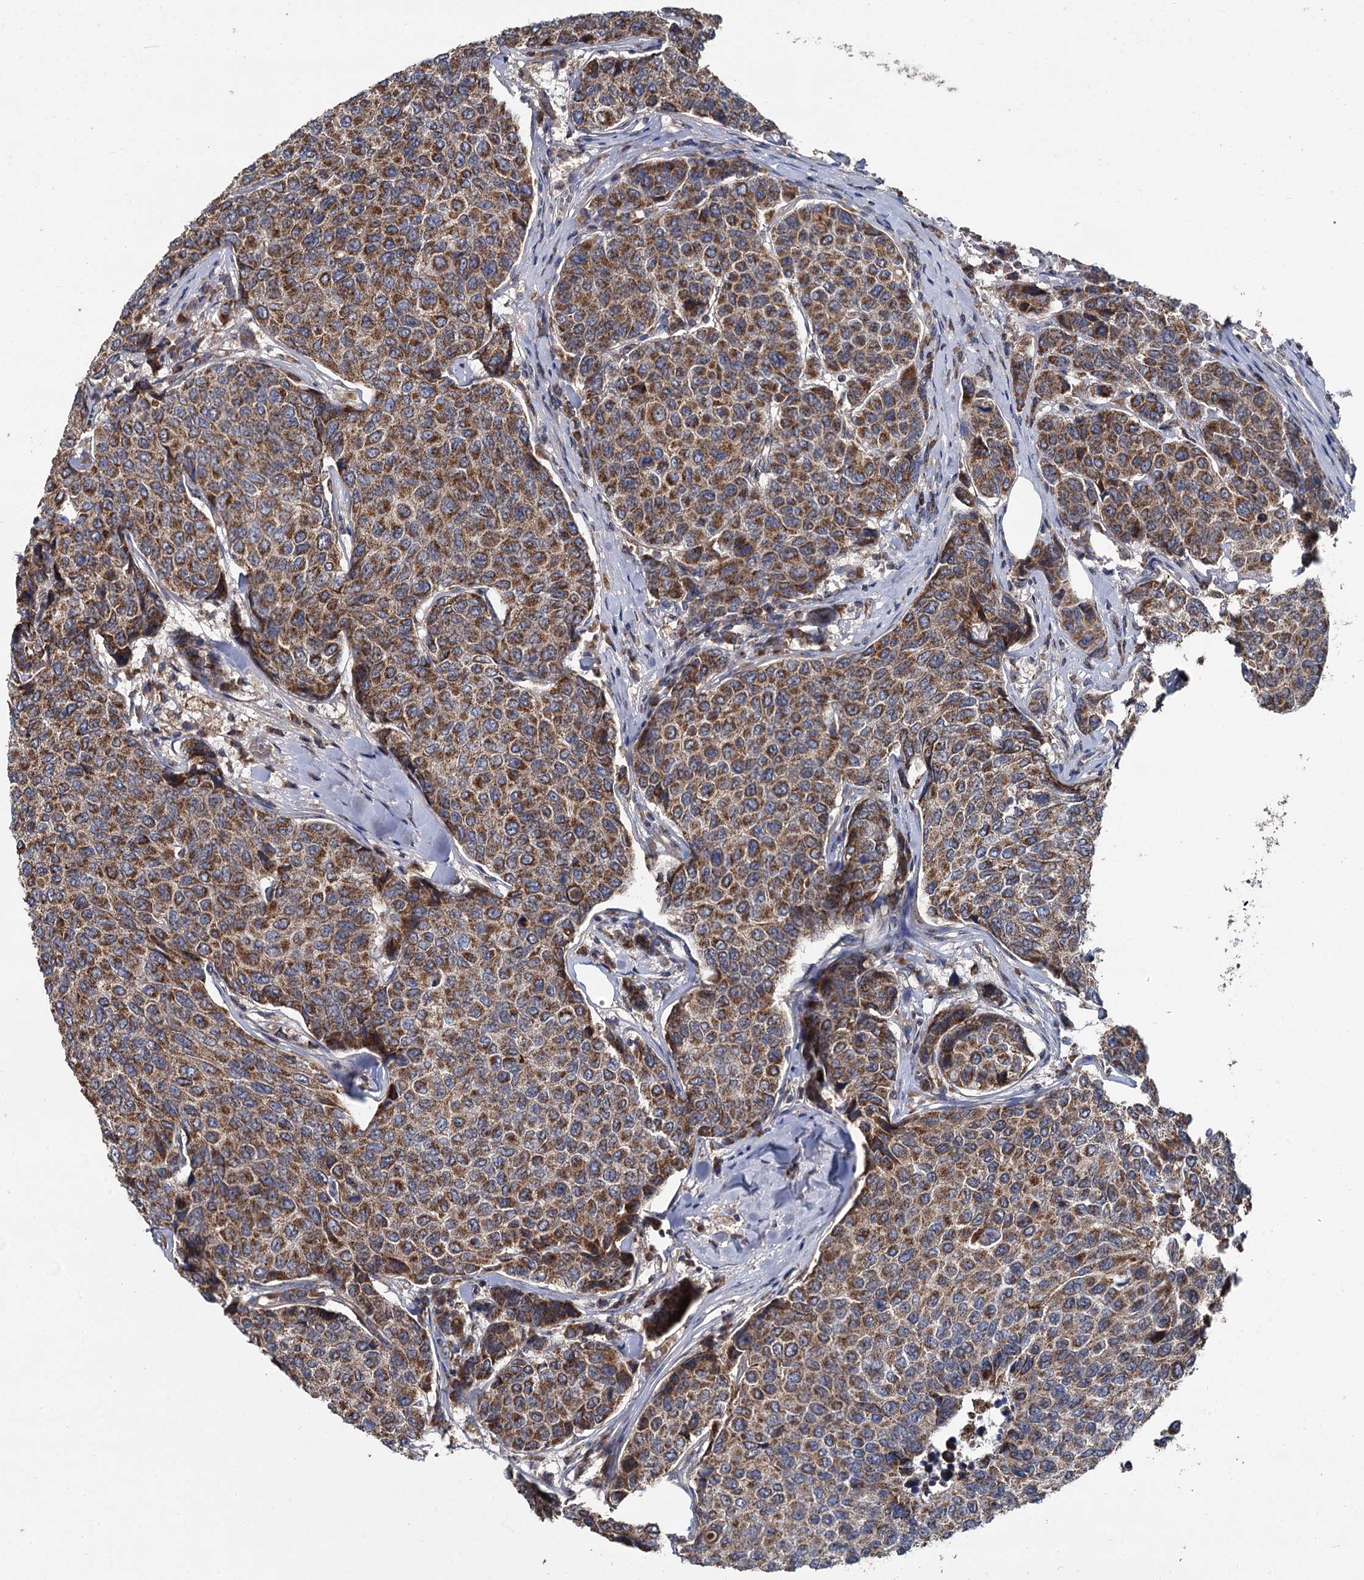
{"staining": {"intensity": "moderate", "quantity": ">75%", "location": "cytoplasmic/membranous"}, "tissue": "breast cancer", "cell_type": "Tumor cells", "image_type": "cancer", "snomed": [{"axis": "morphology", "description": "Duct carcinoma"}, {"axis": "topography", "description": "Breast"}], "caption": "There is medium levels of moderate cytoplasmic/membranous staining in tumor cells of infiltrating ductal carcinoma (breast), as demonstrated by immunohistochemical staining (brown color).", "gene": "METTL4", "patient": {"sex": "female", "age": 55}}